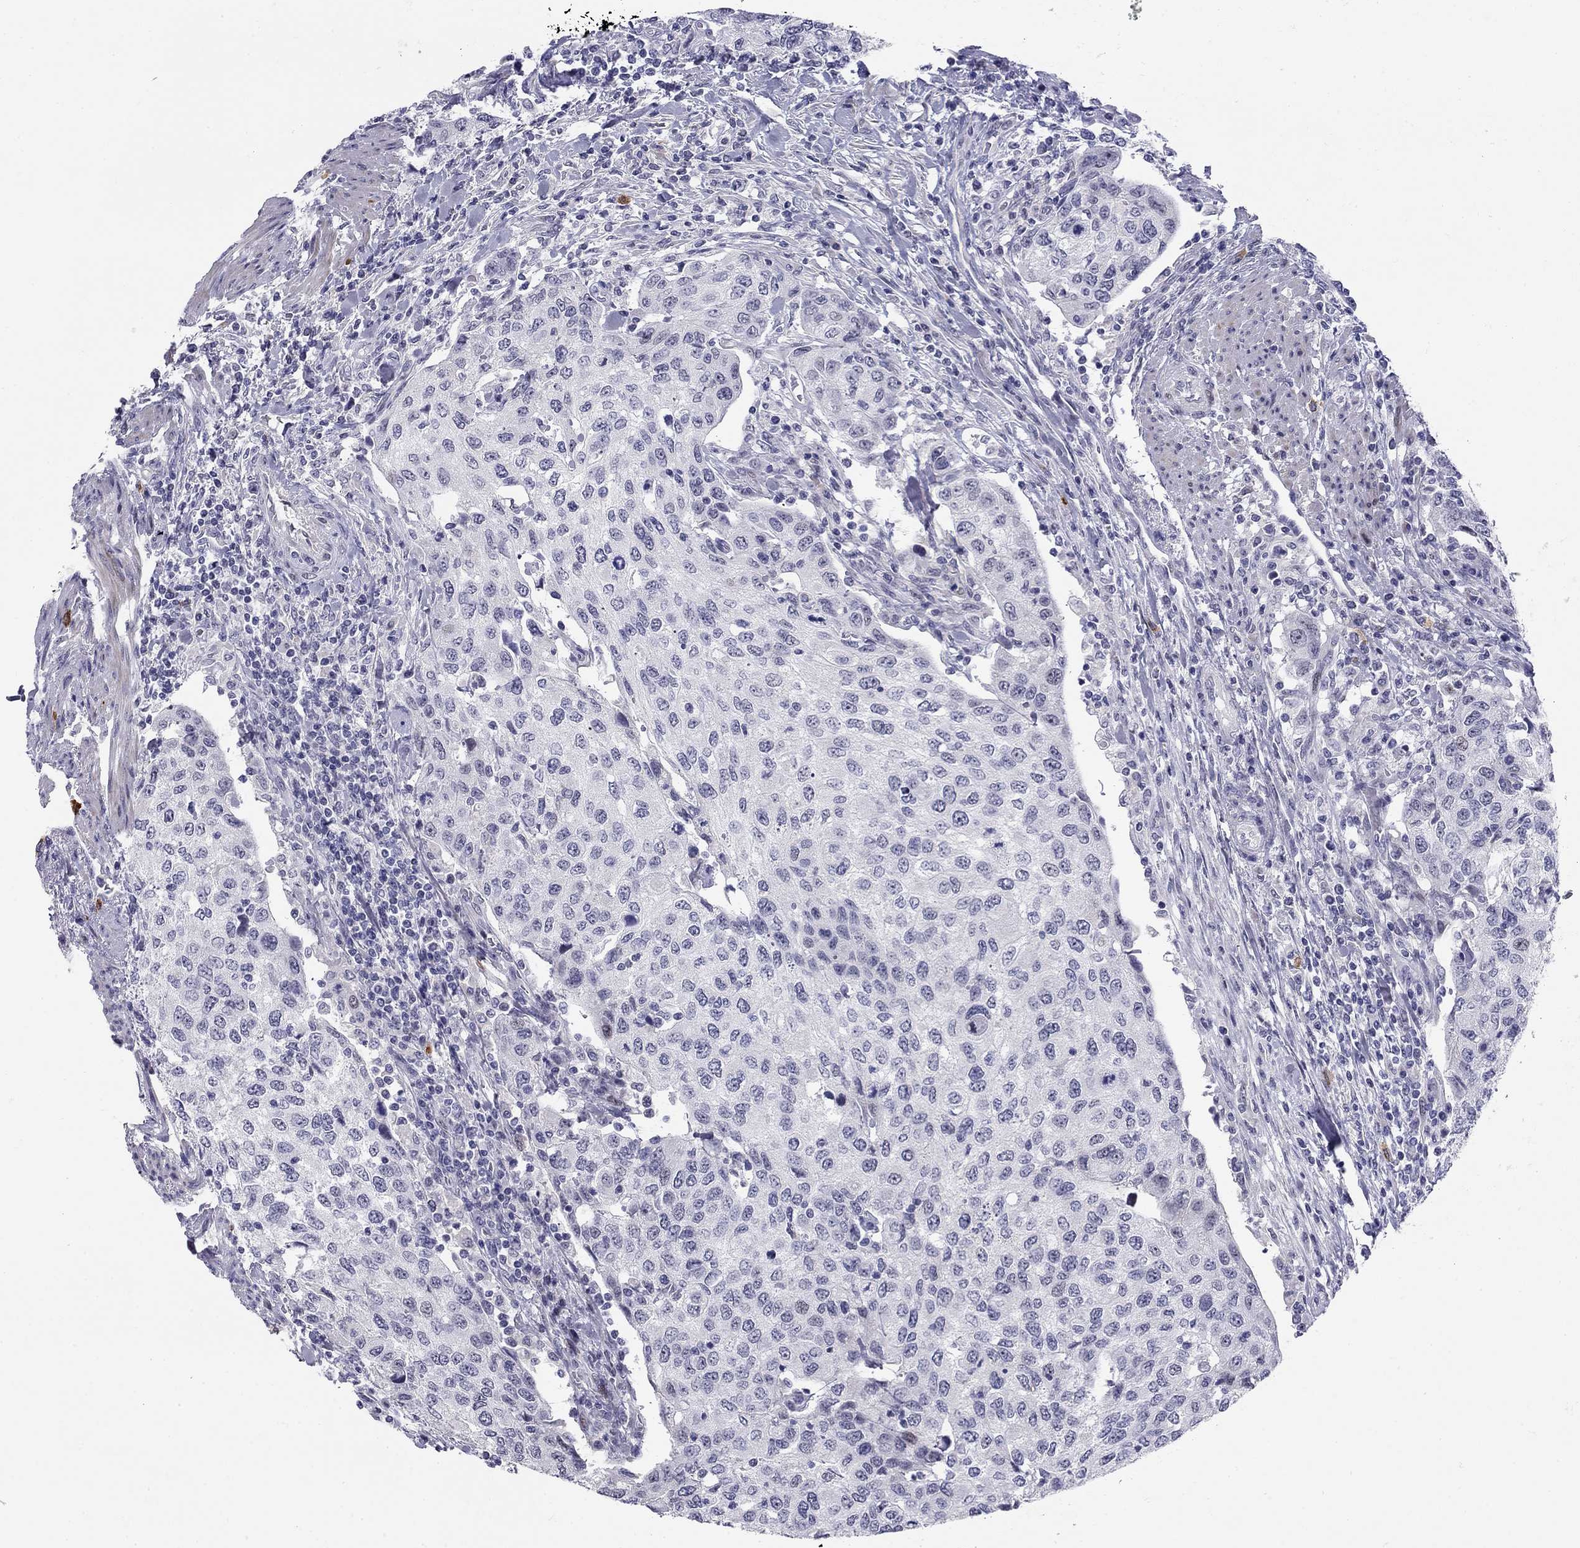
{"staining": {"intensity": "negative", "quantity": "none", "location": "none"}, "tissue": "urothelial cancer", "cell_type": "Tumor cells", "image_type": "cancer", "snomed": [{"axis": "morphology", "description": "Urothelial carcinoma, High grade"}, {"axis": "topography", "description": "Urinary bladder"}], "caption": "High power microscopy photomicrograph of an IHC photomicrograph of urothelial carcinoma (high-grade), revealing no significant staining in tumor cells.", "gene": "C8orf88", "patient": {"sex": "female", "age": 78}}